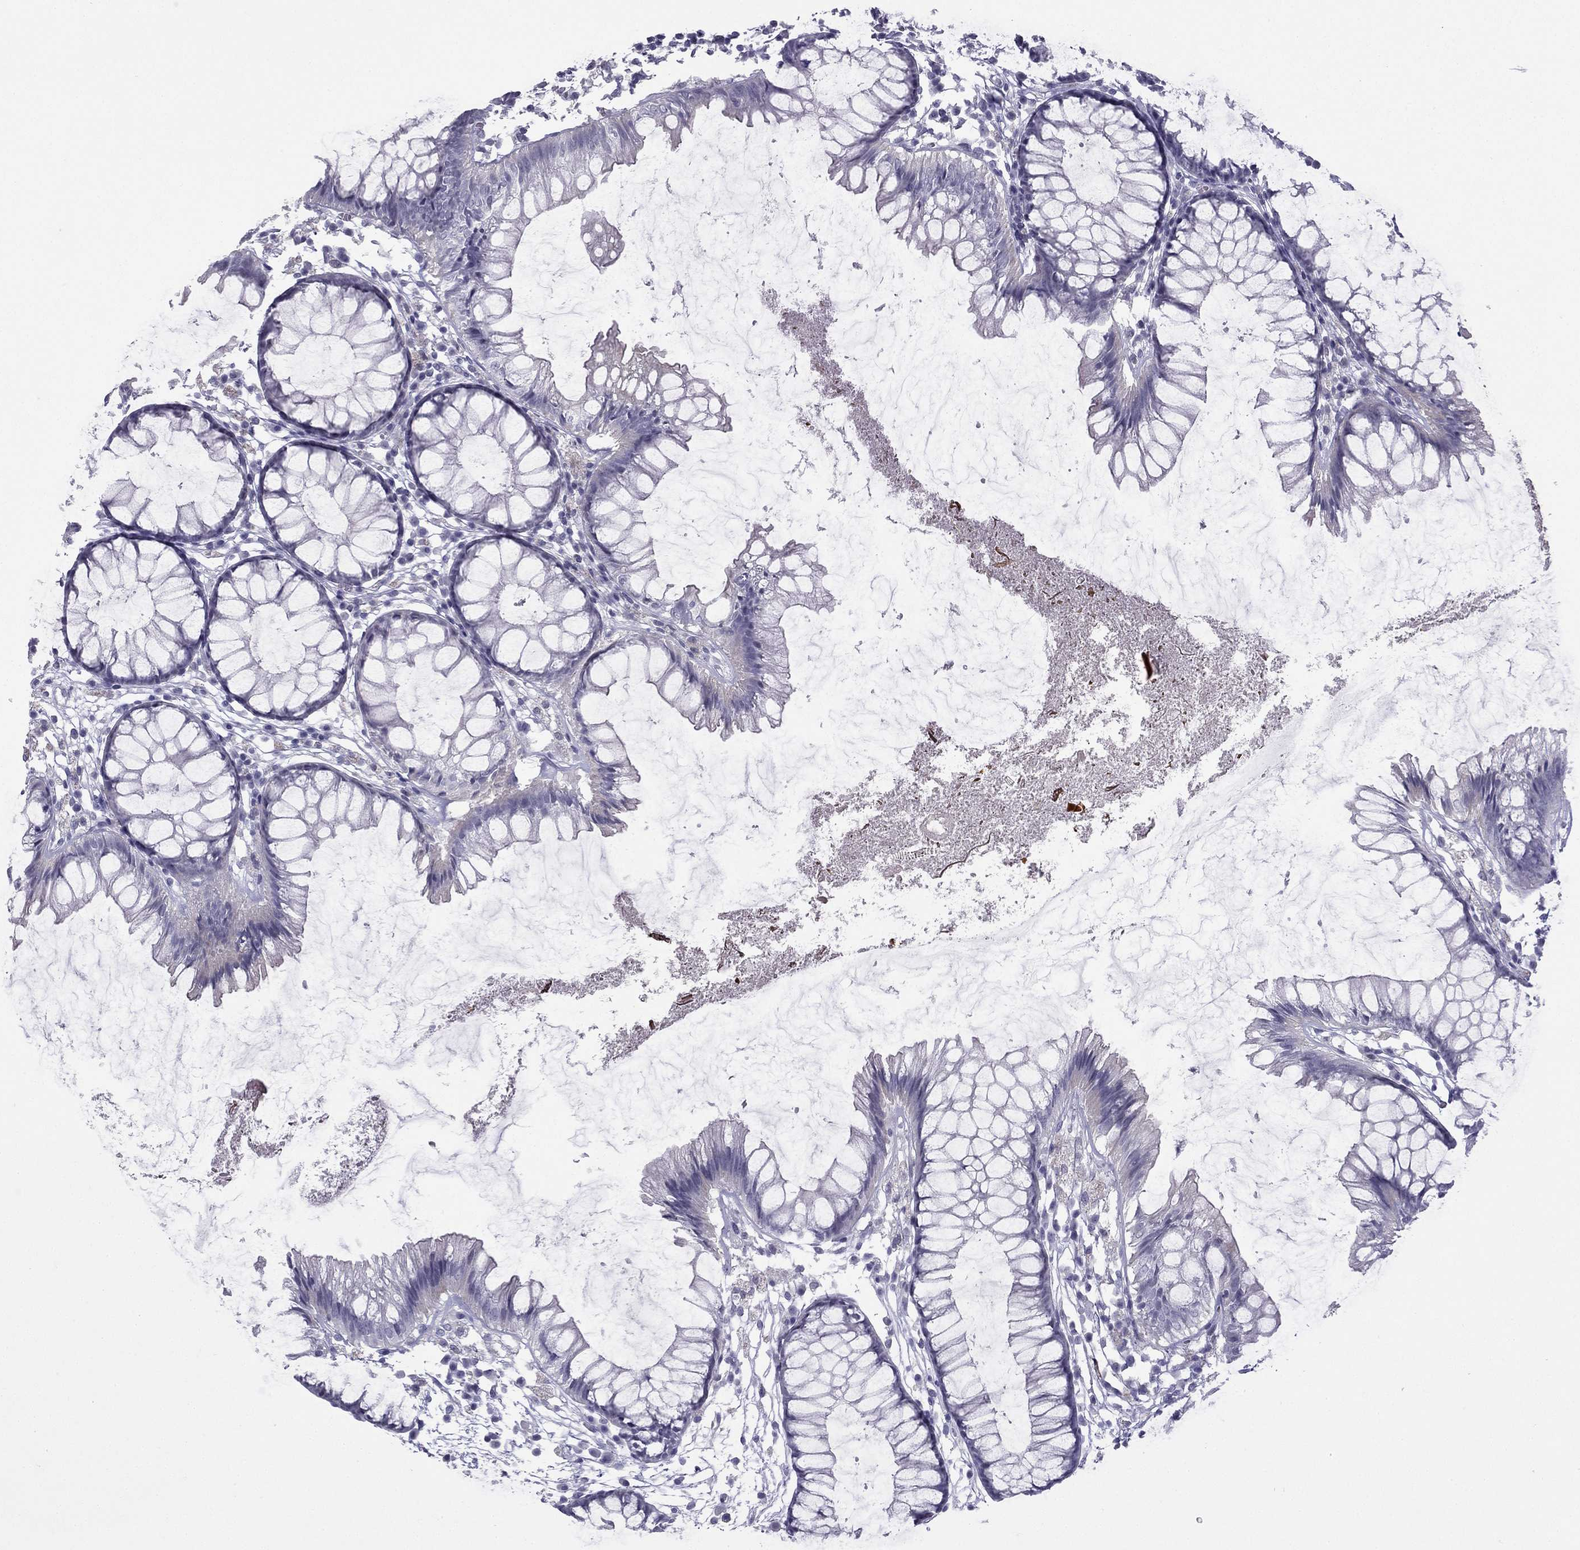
{"staining": {"intensity": "negative", "quantity": "none", "location": "none"}, "tissue": "colon", "cell_type": "Endothelial cells", "image_type": "normal", "snomed": [{"axis": "morphology", "description": "Normal tissue, NOS"}, {"axis": "morphology", "description": "Adenocarcinoma, NOS"}, {"axis": "topography", "description": "Colon"}], "caption": "This is an immunohistochemistry photomicrograph of benign human colon. There is no positivity in endothelial cells.", "gene": "CFAP53", "patient": {"sex": "male", "age": 65}}